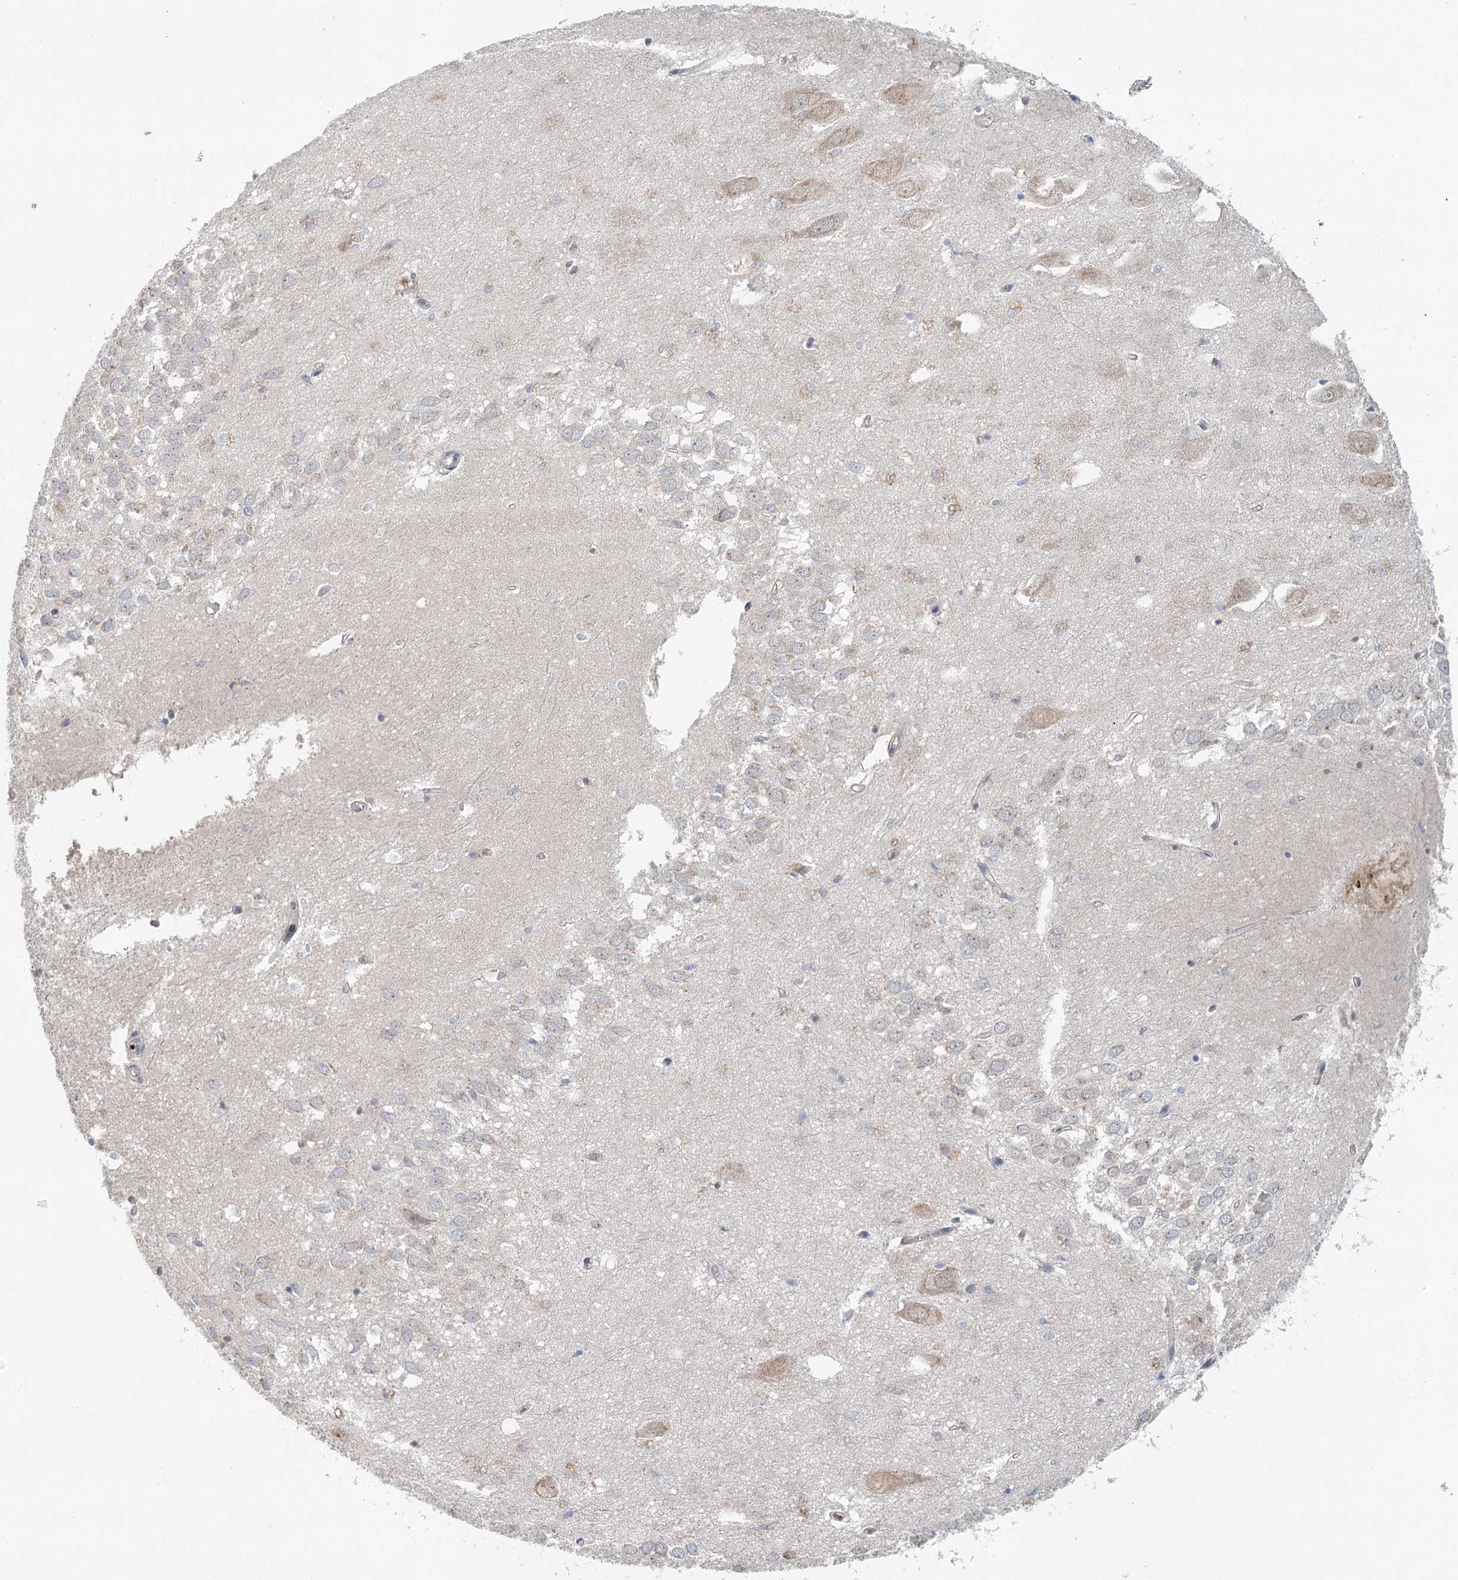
{"staining": {"intensity": "weak", "quantity": "<25%", "location": "cytoplasmic/membranous"}, "tissue": "hippocampus", "cell_type": "Glial cells", "image_type": "normal", "snomed": [{"axis": "morphology", "description": "Normal tissue, NOS"}, {"axis": "topography", "description": "Hippocampus"}], "caption": "An immunohistochemistry (IHC) micrograph of normal hippocampus is shown. There is no staining in glial cells of hippocampus.", "gene": "ADK", "patient": {"sex": "female", "age": 64}}